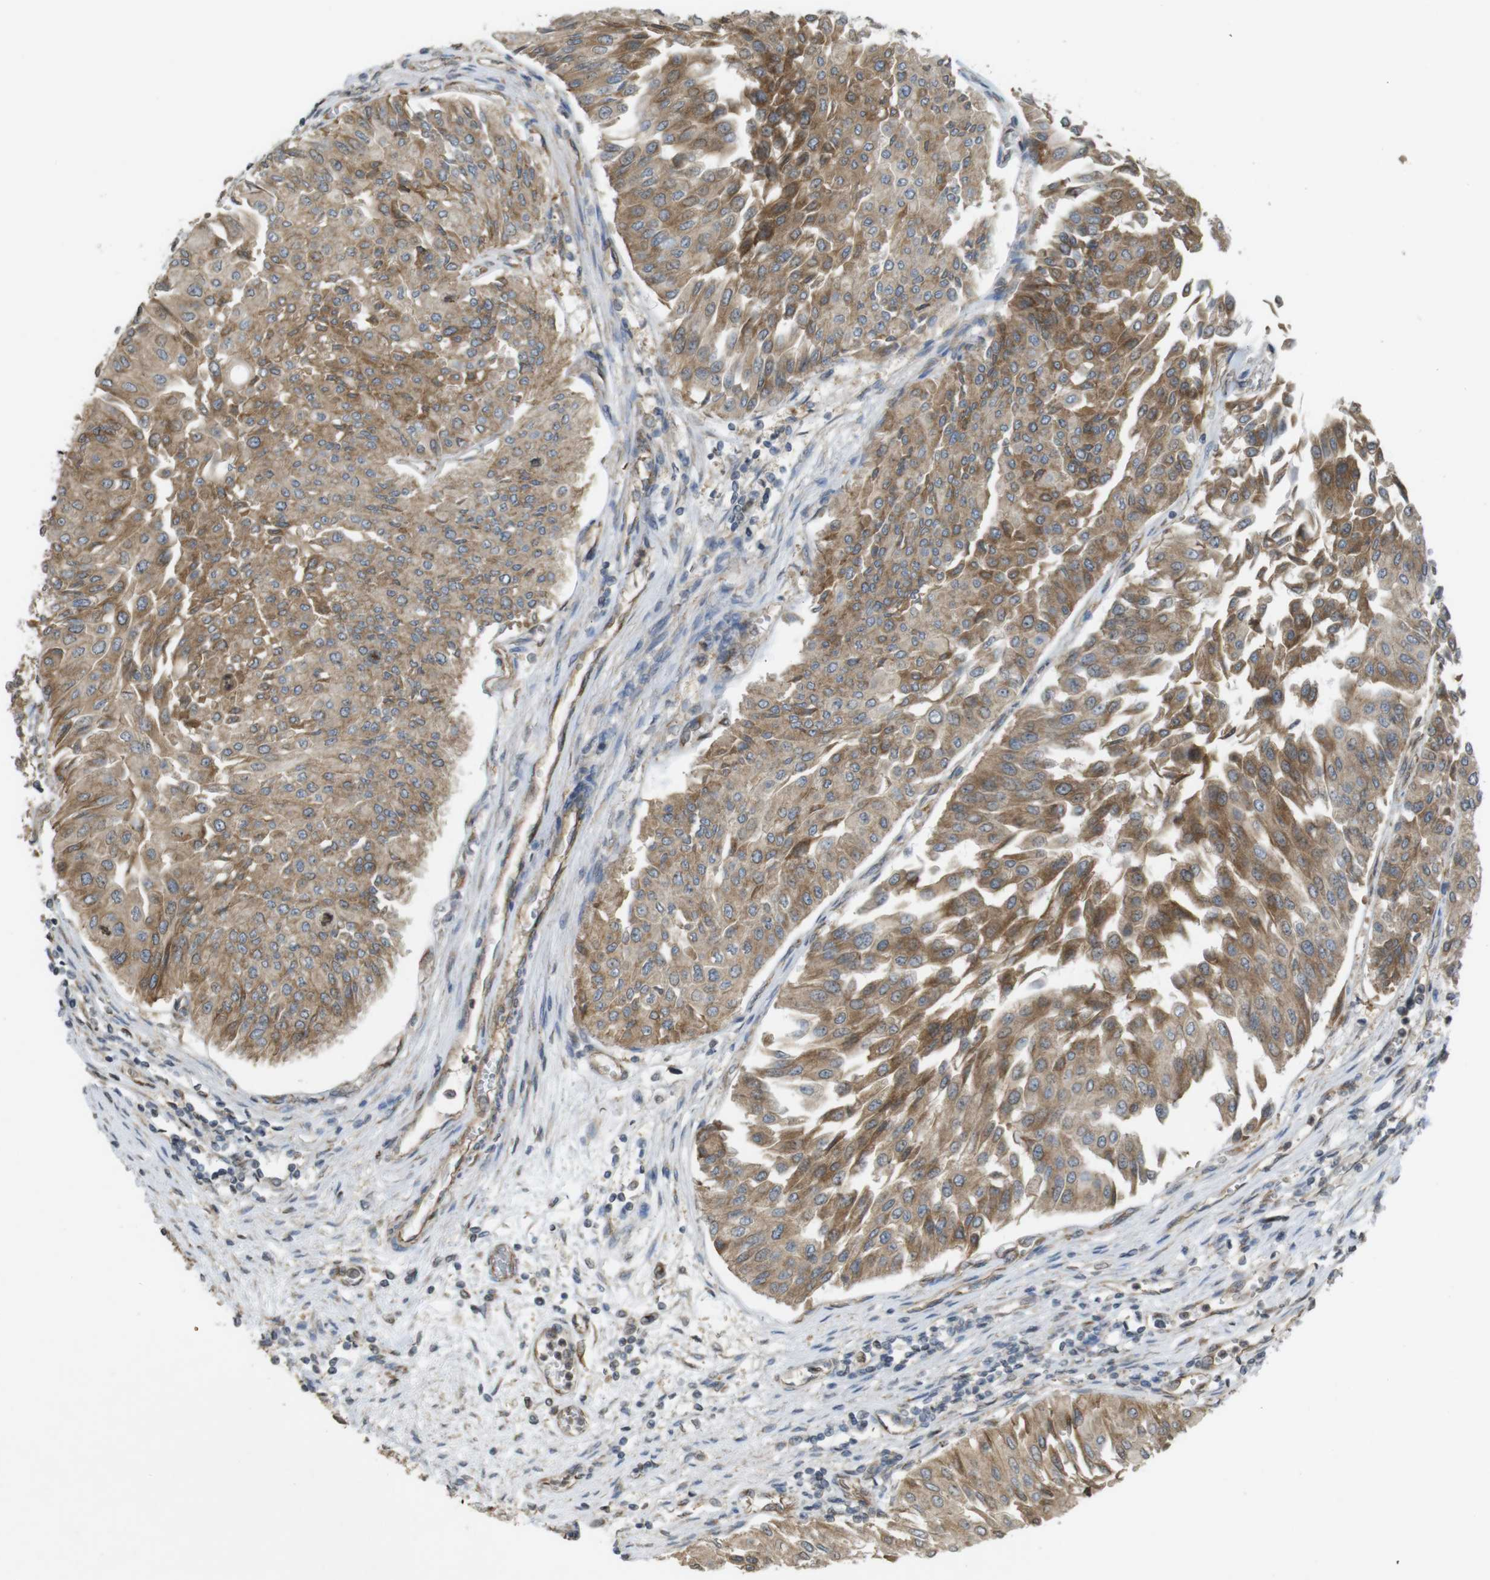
{"staining": {"intensity": "moderate", "quantity": ">75%", "location": "cytoplasmic/membranous"}, "tissue": "urothelial cancer", "cell_type": "Tumor cells", "image_type": "cancer", "snomed": [{"axis": "morphology", "description": "Urothelial carcinoma, Low grade"}, {"axis": "topography", "description": "Urinary bladder"}], "caption": "Immunohistochemistry (IHC) image of urothelial carcinoma (low-grade) stained for a protein (brown), which displays medium levels of moderate cytoplasmic/membranous positivity in approximately >75% of tumor cells.", "gene": "KIF5B", "patient": {"sex": "male", "age": 67}}